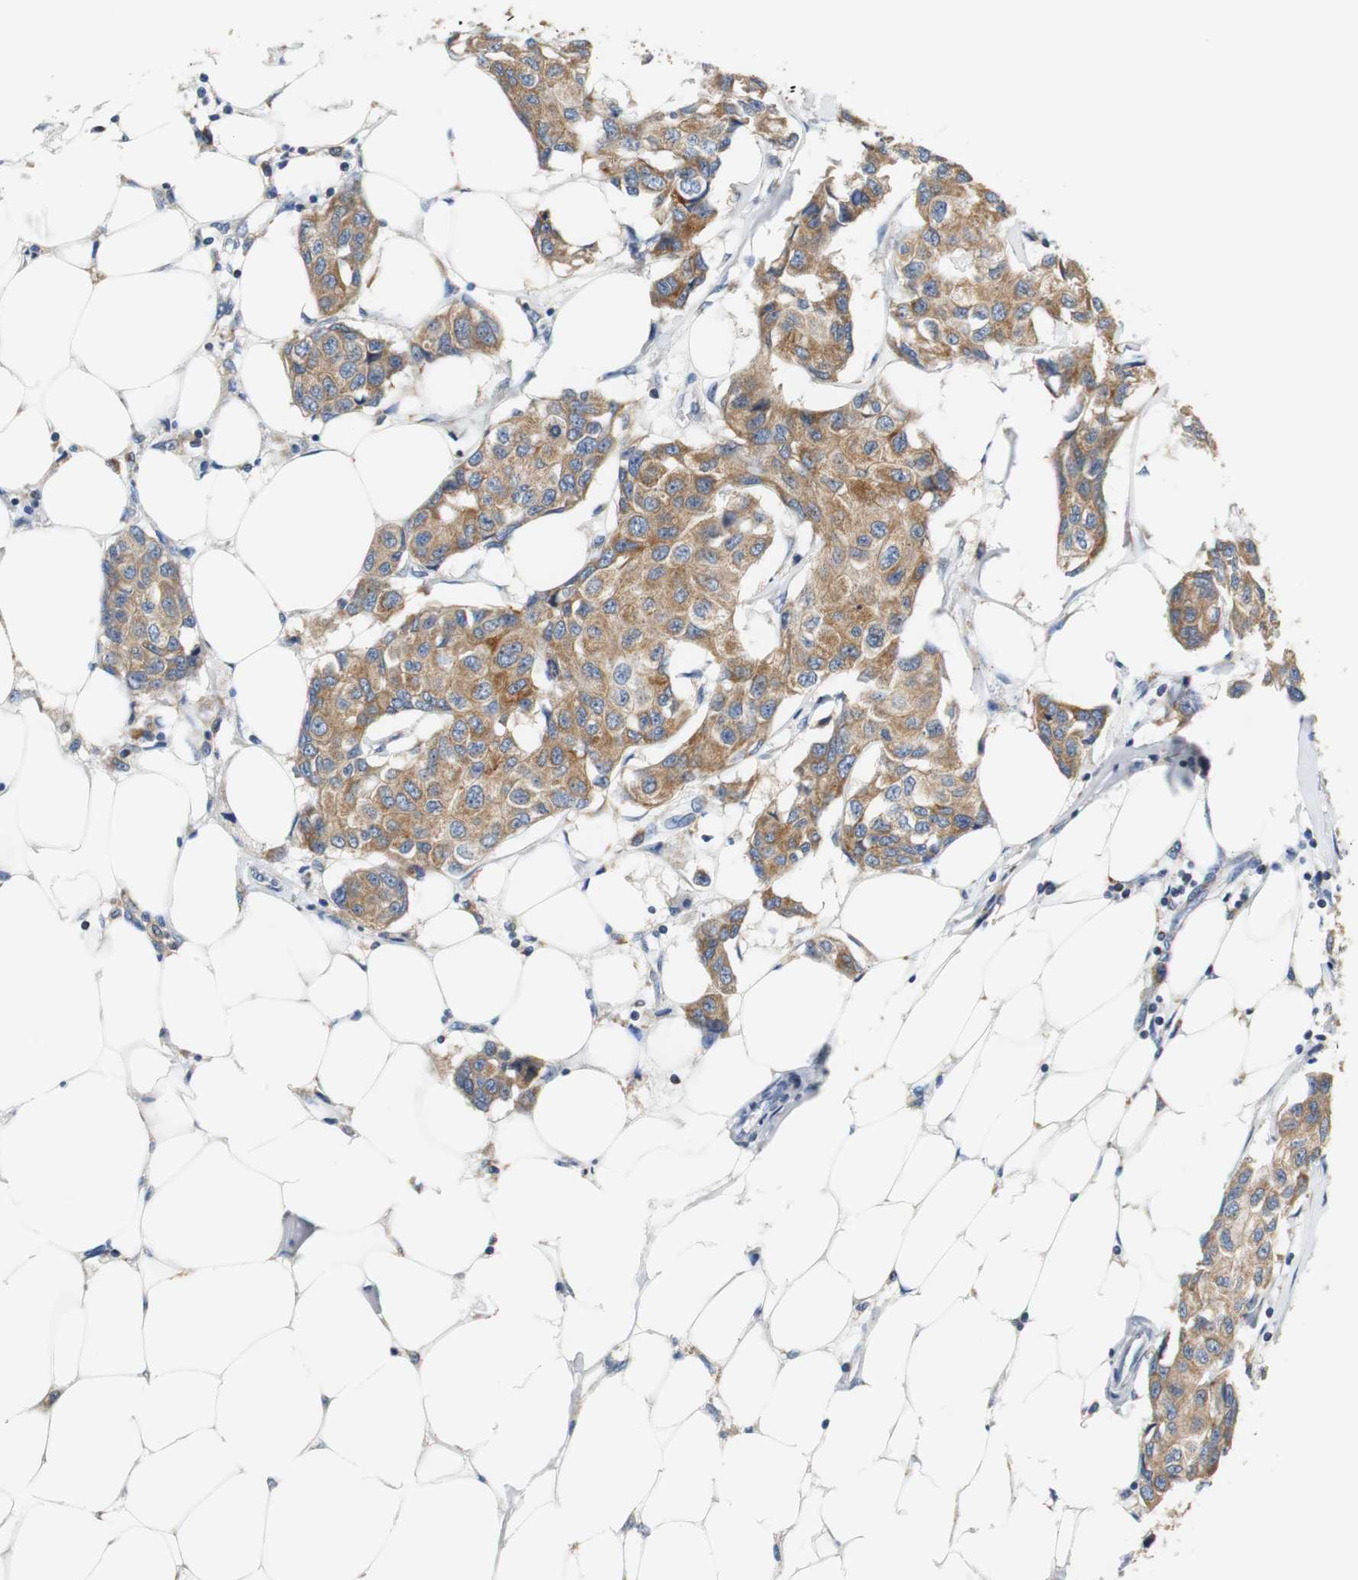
{"staining": {"intensity": "moderate", "quantity": ">75%", "location": "cytoplasmic/membranous"}, "tissue": "breast cancer", "cell_type": "Tumor cells", "image_type": "cancer", "snomed": [{"axis": "morphology", "description": "Duct carcinoma"}, {"axis": "topography", "description": "Breast"}], "caption": "Approximately >75% of tumor cells in human breast cancer reveal moderate cytoplasmic/membranous protein positivity as visualized by brown immunohistochemical staining.", "gene": "VAMP8", "patient": {"sex": "female", "age": 80}}